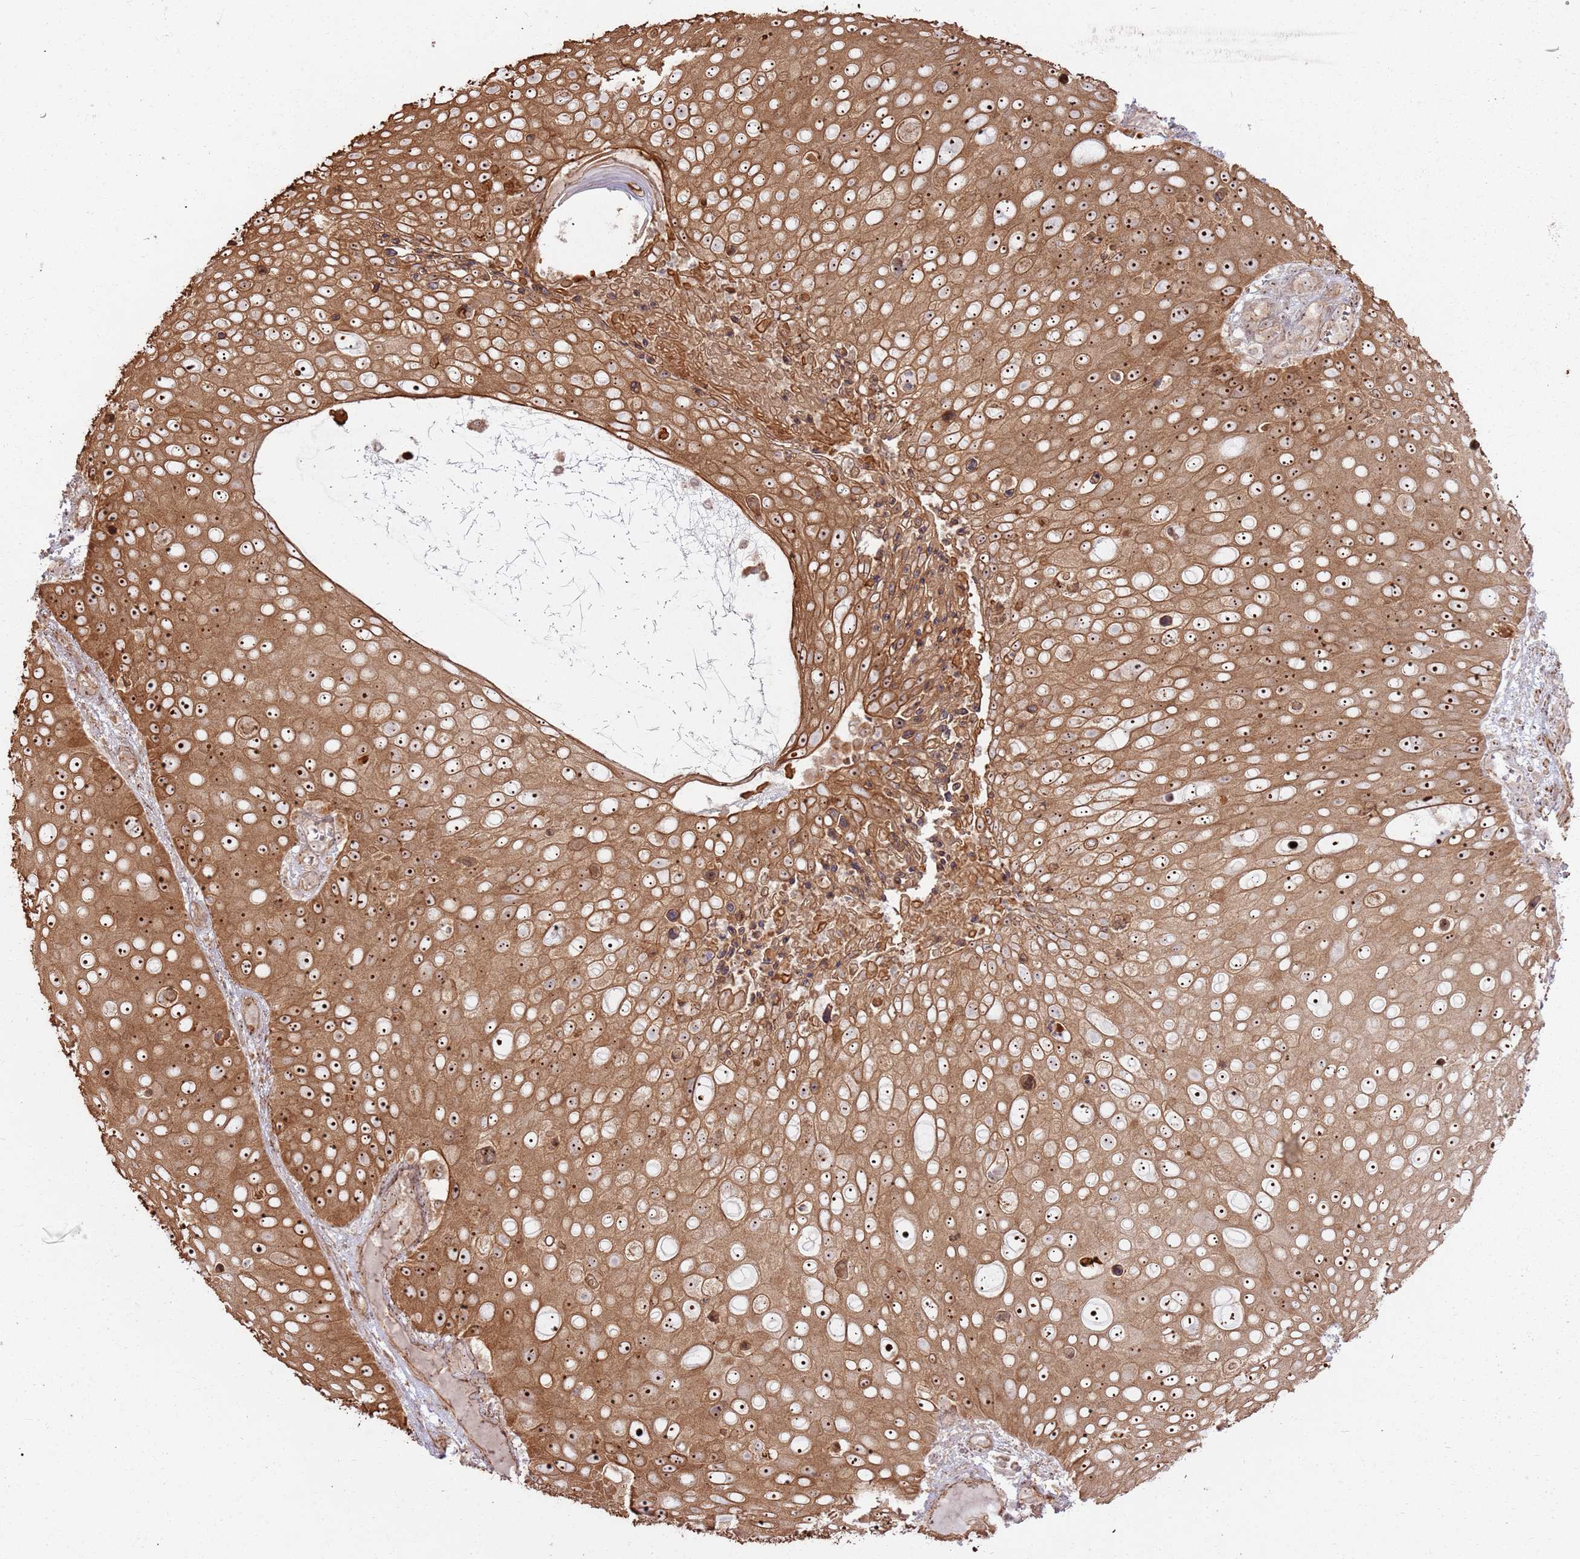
{"staining": {"intensity": "moderate", "quantity": ">75%", "location": "cytoplasmic/membranous,nuclear"}, "tissue": "skin cancer", "cell_type": "Tumor cells", "image_type": "cancer", "snomed": [{"axis": "morphology", "description": "Squamous cell carcinoma, NOS"}, {"axis": "topography", "description": "Skin"}], "caption": "Squamous cell carcinoma (skin) stained for a protein exhibits moderate cytoplasmic/membranous and nuclear positivity in tumor cells. Using DAB (brown) and hematoxylin (blue) stains, captured at high magnification using brightfield microscopy.", "gene": "CNPY1", "patient": {"sex": "male", "age": 71}}